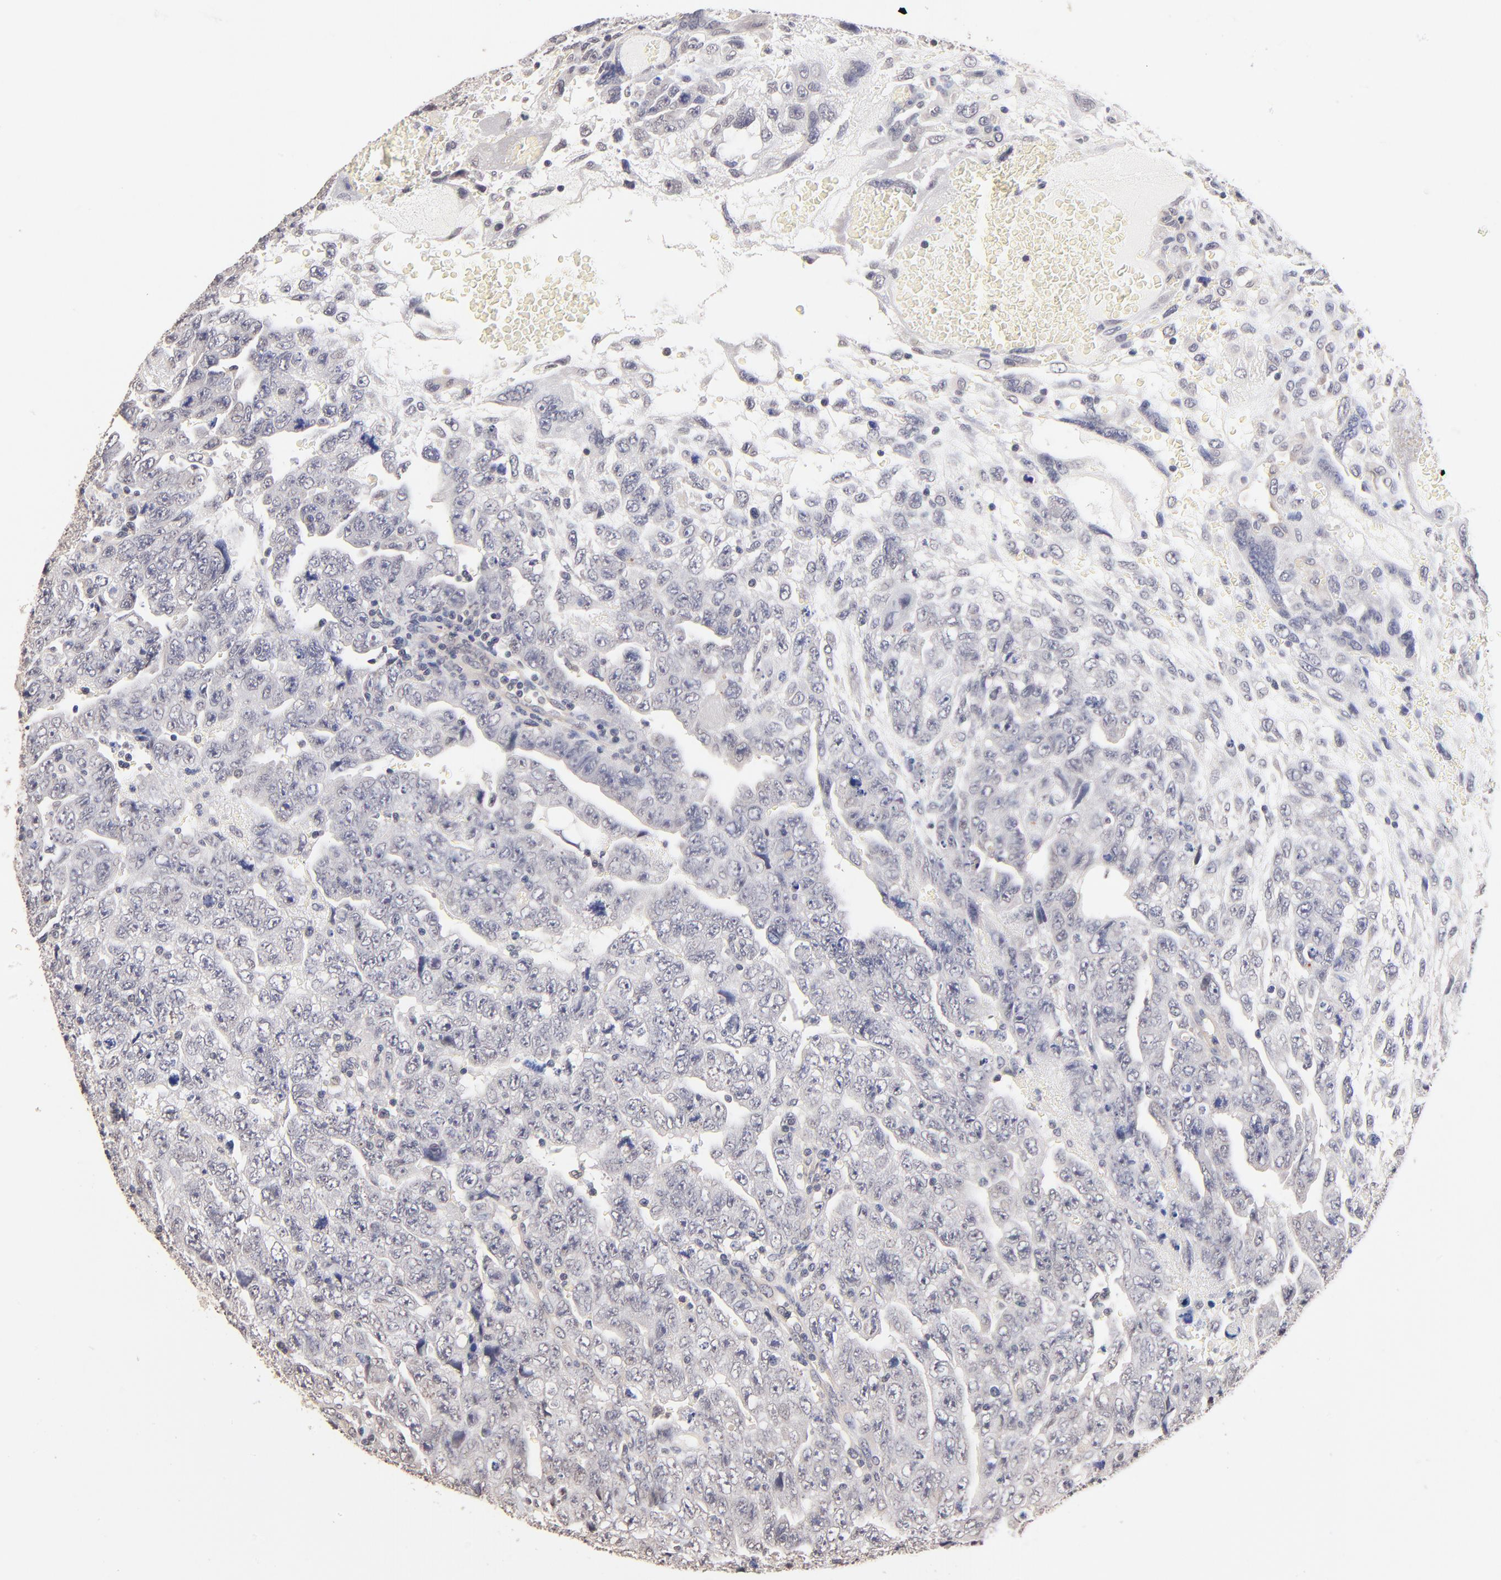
{"staining": {"intensity": "weak", "quantity": "25%-75%", "location": "cytoplasmic/membranous"}, "tissue": "testis cancer", "cell_type": "Tumor cells", "image_type": "cancer", "snomed": [{"axis": "morphology", "description": "Carcinoma, Embryonal, NOS"}, {"axis": "topography", "description": "Testis"}], "caption": "IHC photomicrograph of testis embryonal carcinoma stained for a protein (brown), which displays low levels of weak cytoplasmic/membranous positivity in approximately 25%-75% of tumor cells.", "gene": "RIBC2", "patient": {"sex": "male", "age": 28}}